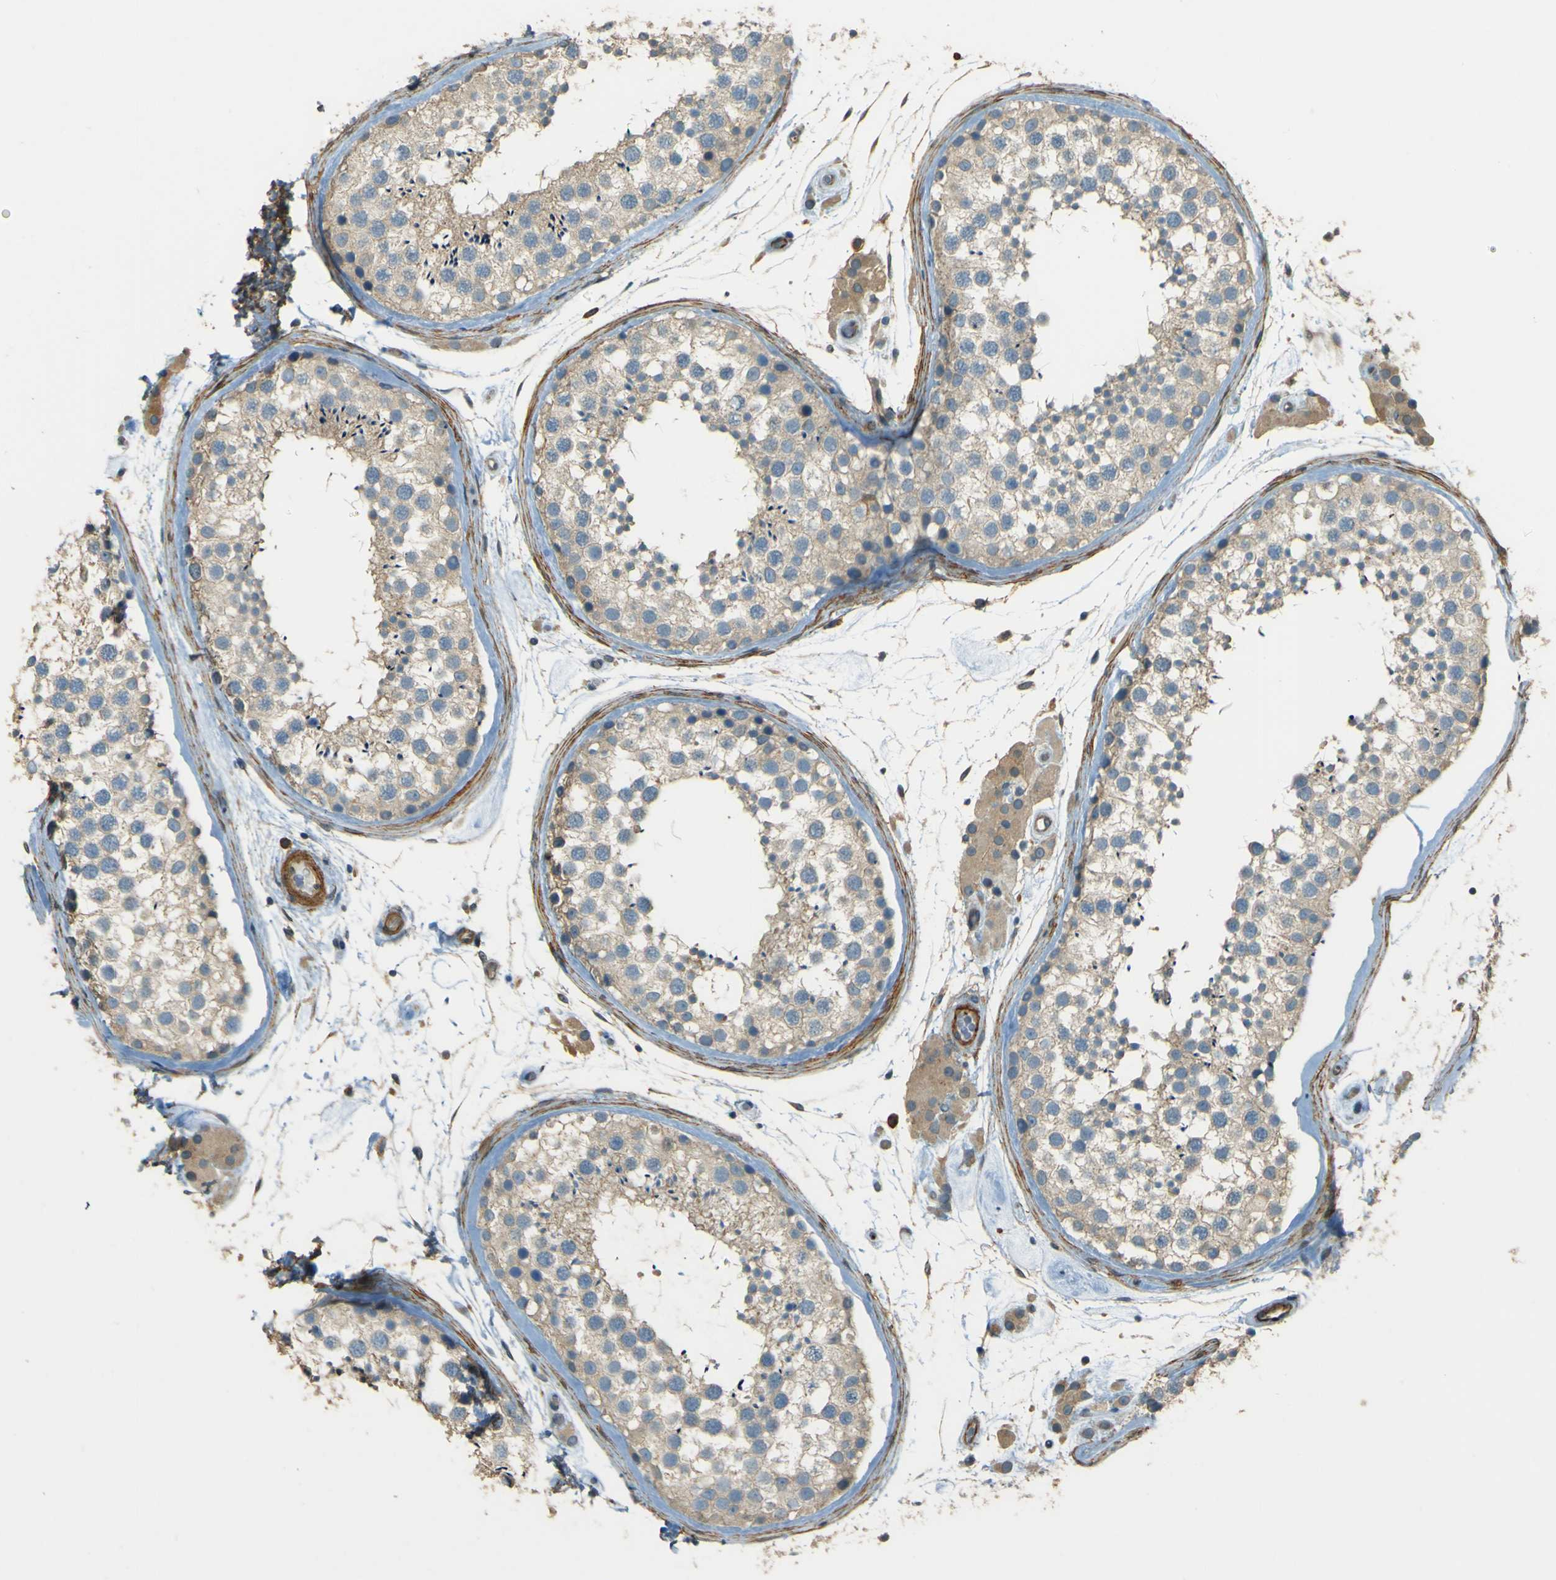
{"staining": {"intensity": "weak", "quantity": "<25%", "location": "cytoplasmic/membranous"}, "tissue": "testis", "cell_type": "Cells in seminiferous ducts", "image_type": "normal", "snomed": [{"axis": "morphology", "description": "Normal tissue, NOS"}, {"axis": "topography", "description": "Testis"}], "caption": "The micrograph displays no staining of cells in seminiferous ducts in normal testis. Brightfield microscopy of immunohistochemistry (IHC) stained with DAB (3,3'-diaminobenzidine) (brown) and hematoxylin (blue), captured at high magnification.", "gene": "NEXN", "patient": {"sex": "male", "age": 46}}